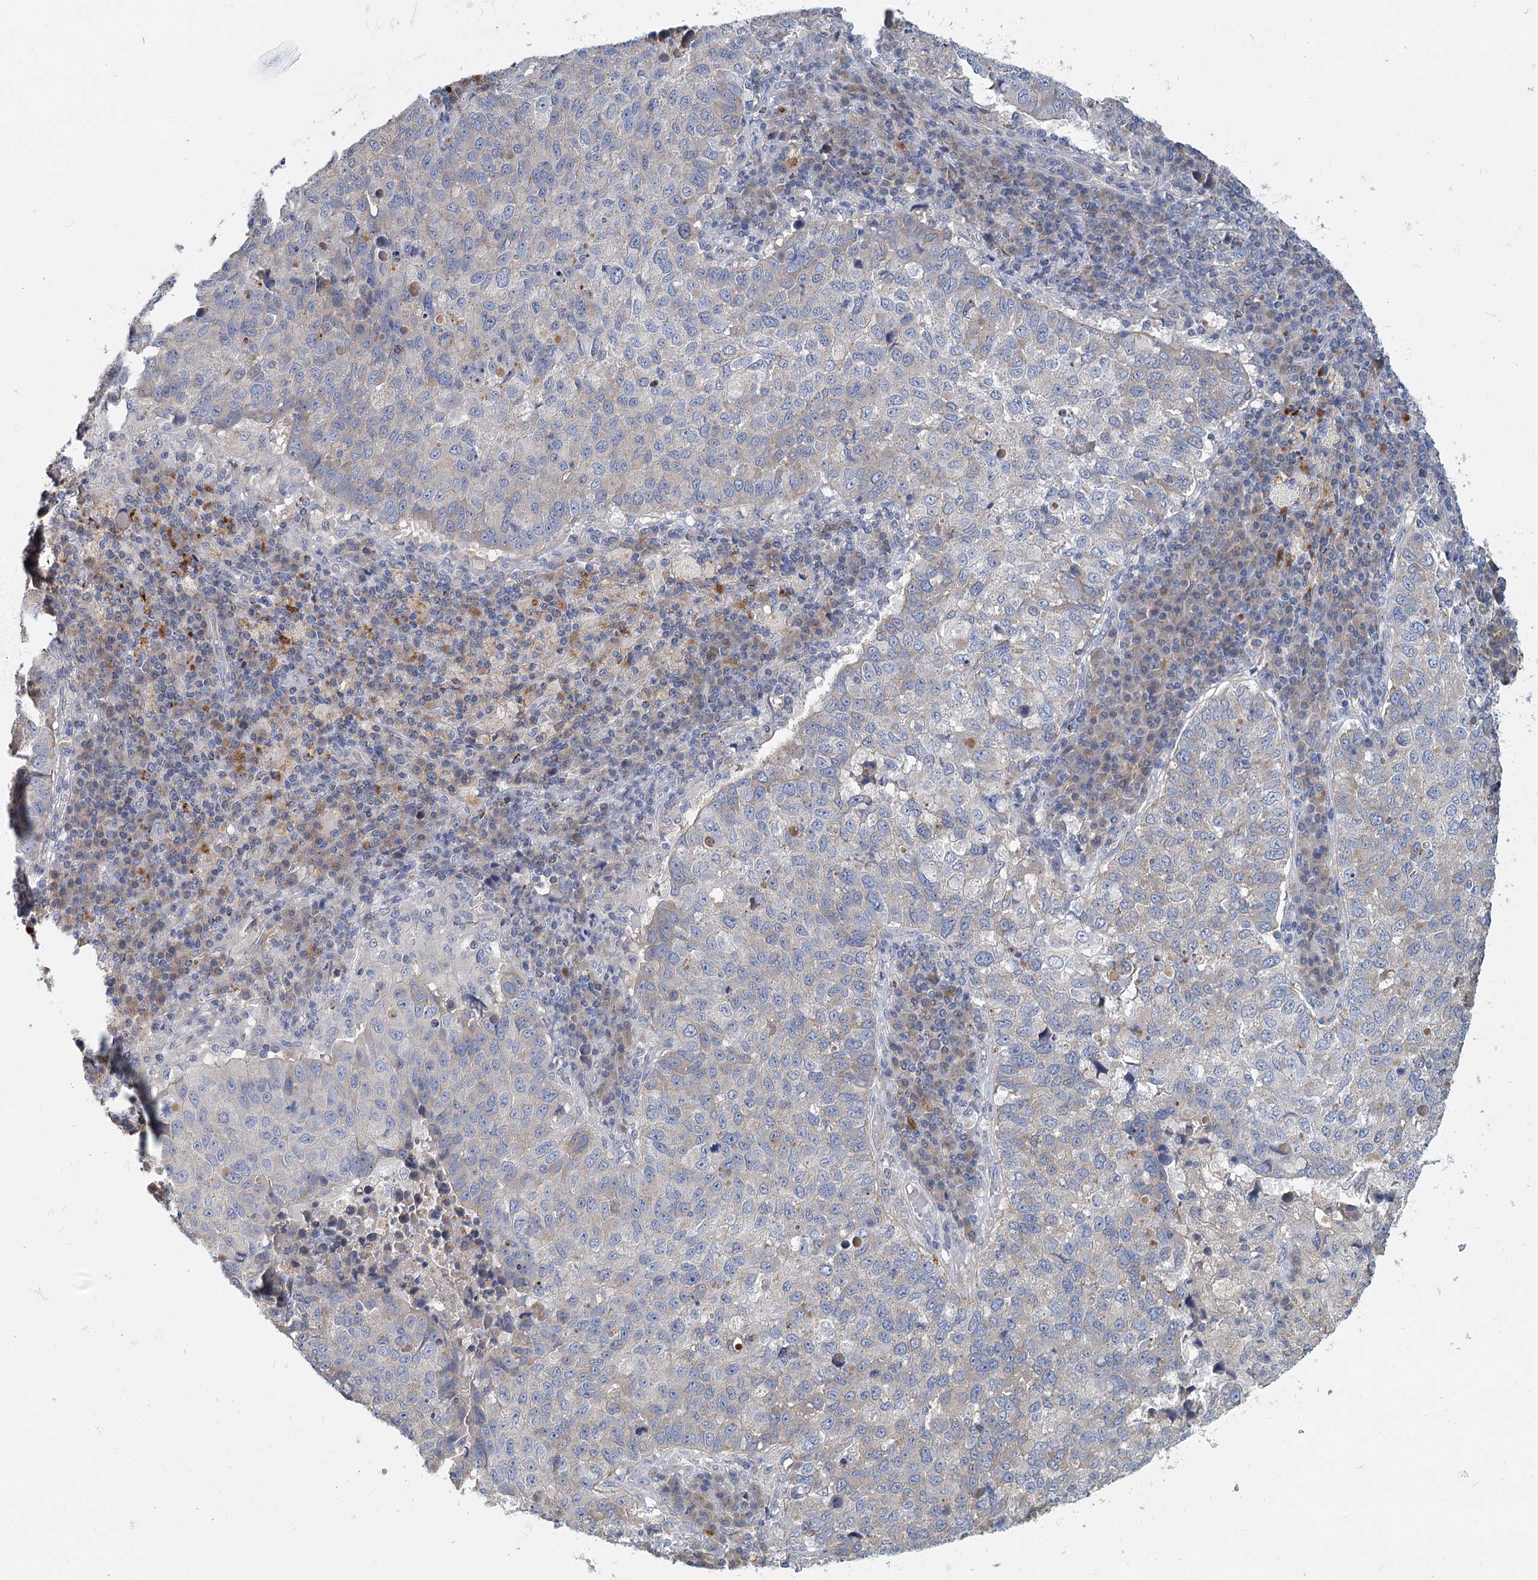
{"staining": {"intensity": "negative", "quantity": "none", "location": "none"}, "tissue": "lung cancer", "cell_type": "Tumor cells", "image_type": "cancer", "snomed": [{"axis": "morphology", "description": "Squamous cell carcinoma, NOS"}, {"axis": "topography", "description": "Lung"}], "caption": "An IHC micrograph of lung cancer (squamous cell carcinoma) is shown. There is no staining in tumor cells of lung cancer (squamous cell carcinoma). Nuclei are stained in blue.", "gene": "ANKRD16", "patient": {"sex": "male", "age": 73}}